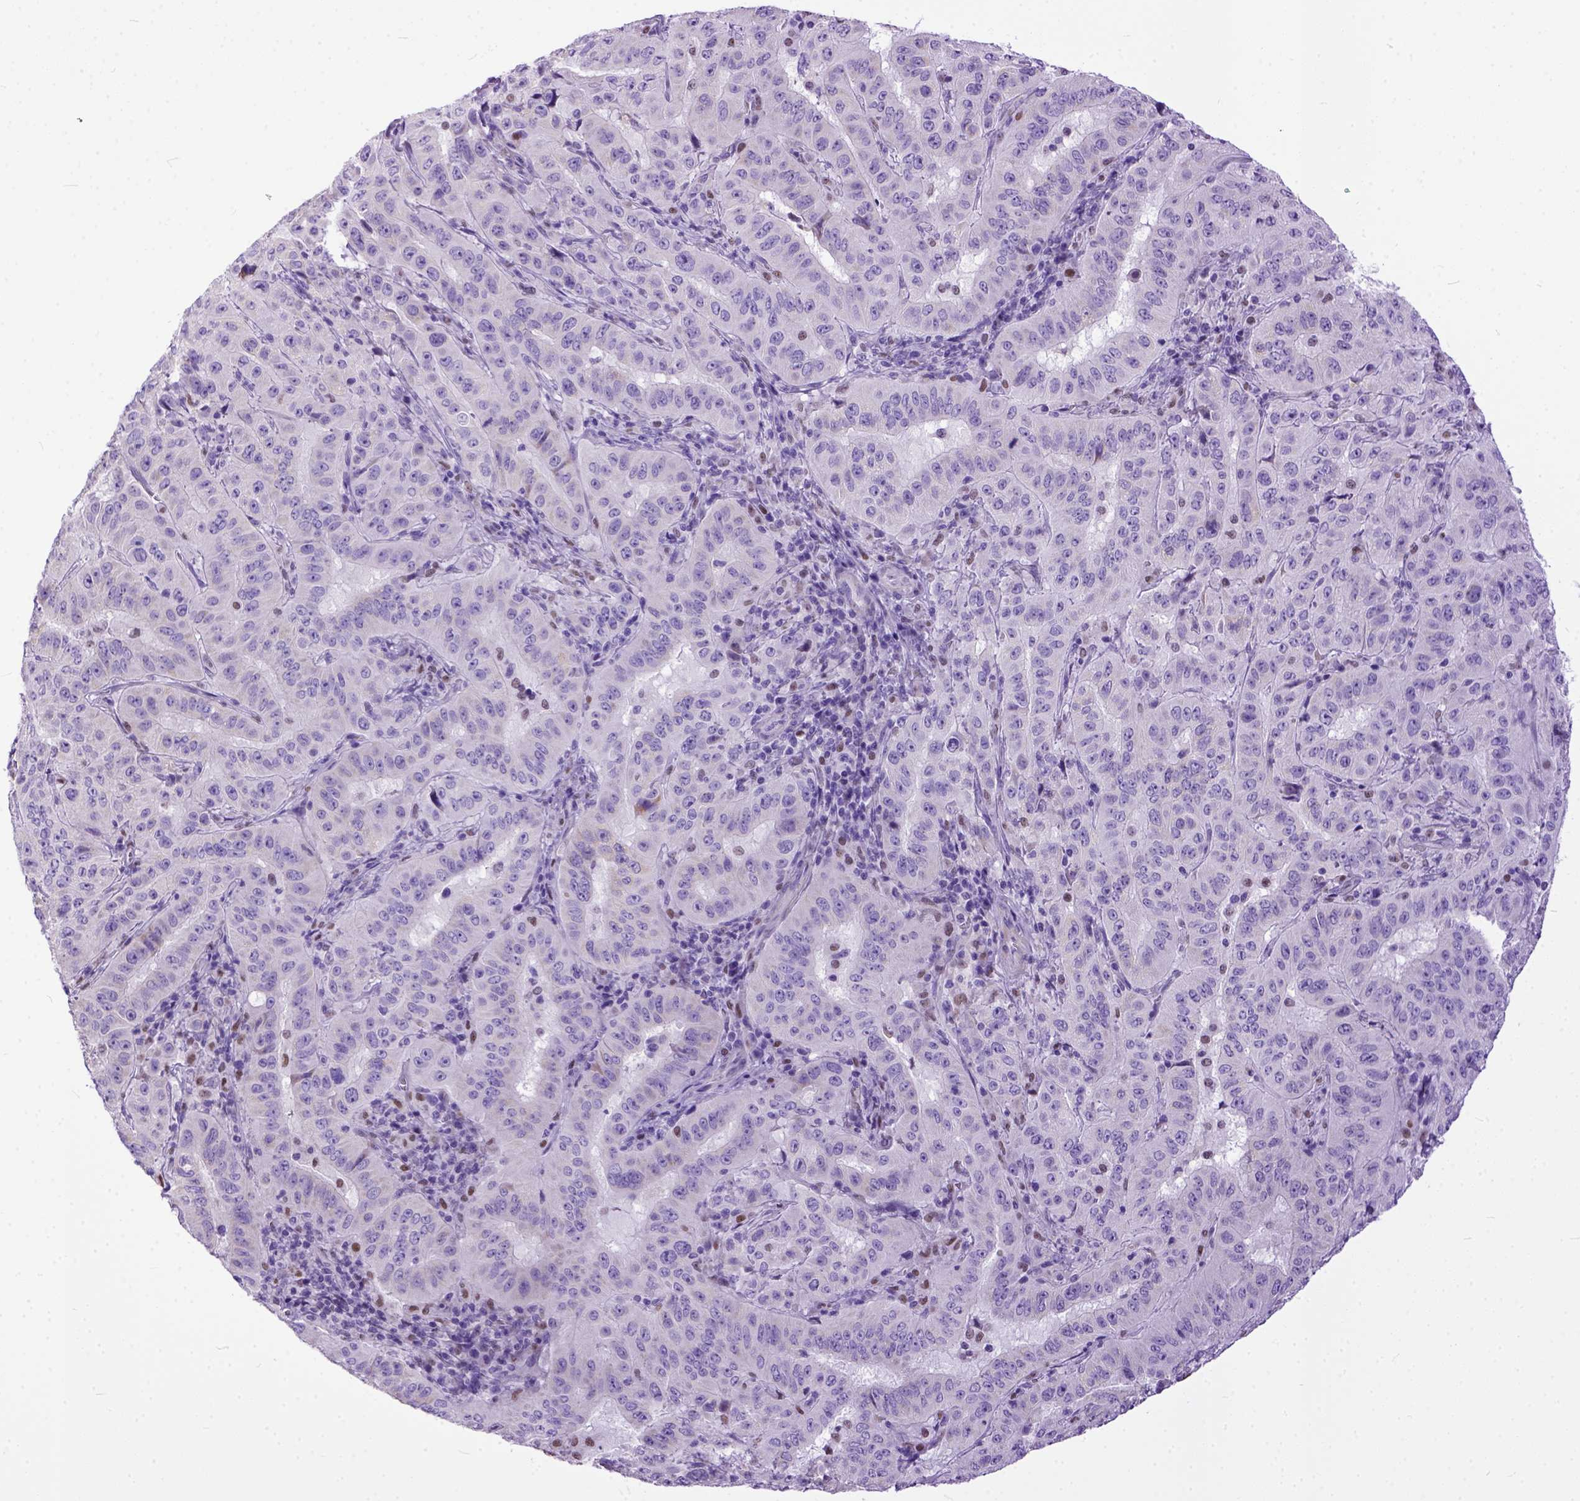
{"staining": {"intensity": "negative", "quantity": "none", "location": "none"}, "tissue": "pancreatic cancer", "cell_type": "Tumor cells", "image_type": "cancer", "snomed": [{"axis": "morphology", "description": "Adenocarcinoma, NOS"}, {"axis": "topography", "description": "Pancreas"}], "caption": "IHC micrograph of pancreatic cancer (adenocarcinoma) stained for a protein (brown), which exhibits no positivity in tumor cells.", "gene": "CRB1", "patient": {"sex": "male", "age": 63}}